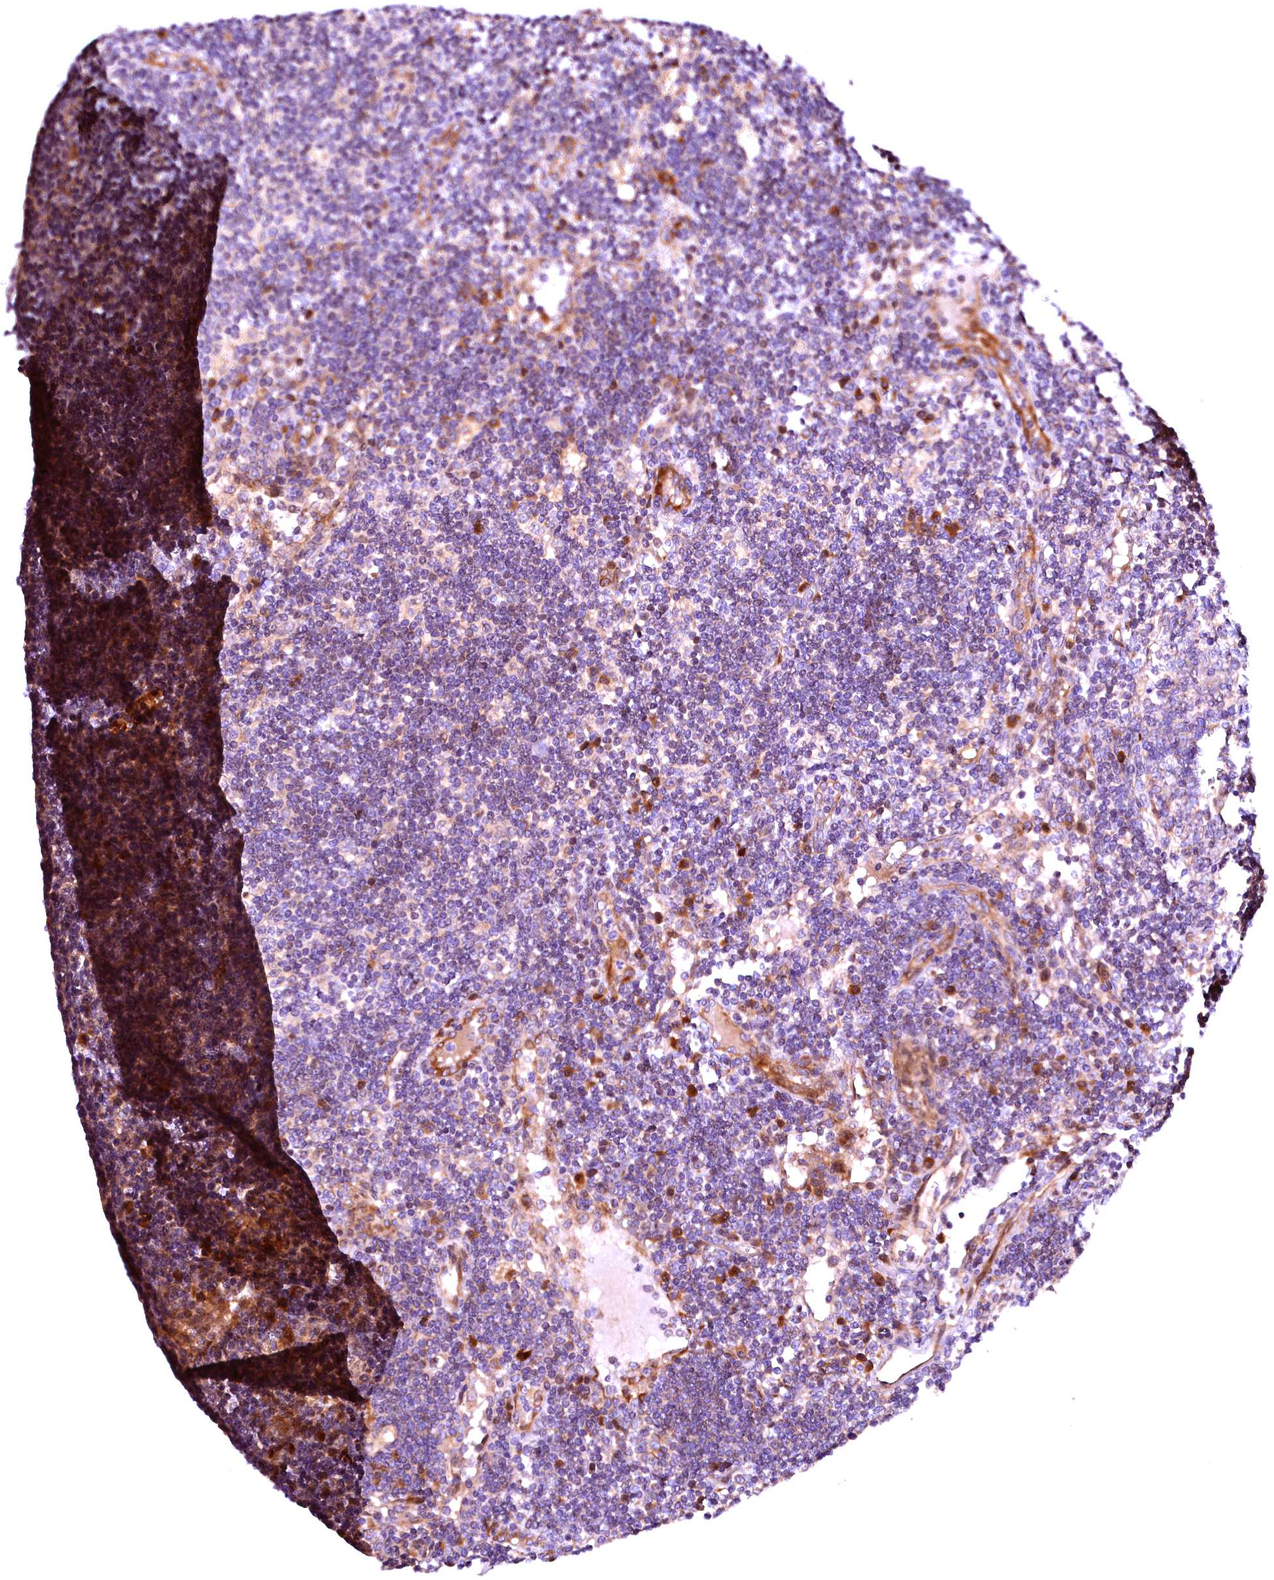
{"staining": {"intensity": "negative", "quantity": "none", "location": "none"}, "tissue": "lymph node", "cell_type": "Germinal center cells", "image_type": "normal", "snomed": [{"axis": "morphology", "description": "Normal tissue, NOS"}, {"axis": "topography", "description": "Lymph node"}], "caption": "This is an immunohistochemistry (IHC) micrograph of normal human lymph node. There is no expression in germinal center cells.", "gene": "RPUSD2", "patient": {"sex": "female", "age": 73}}